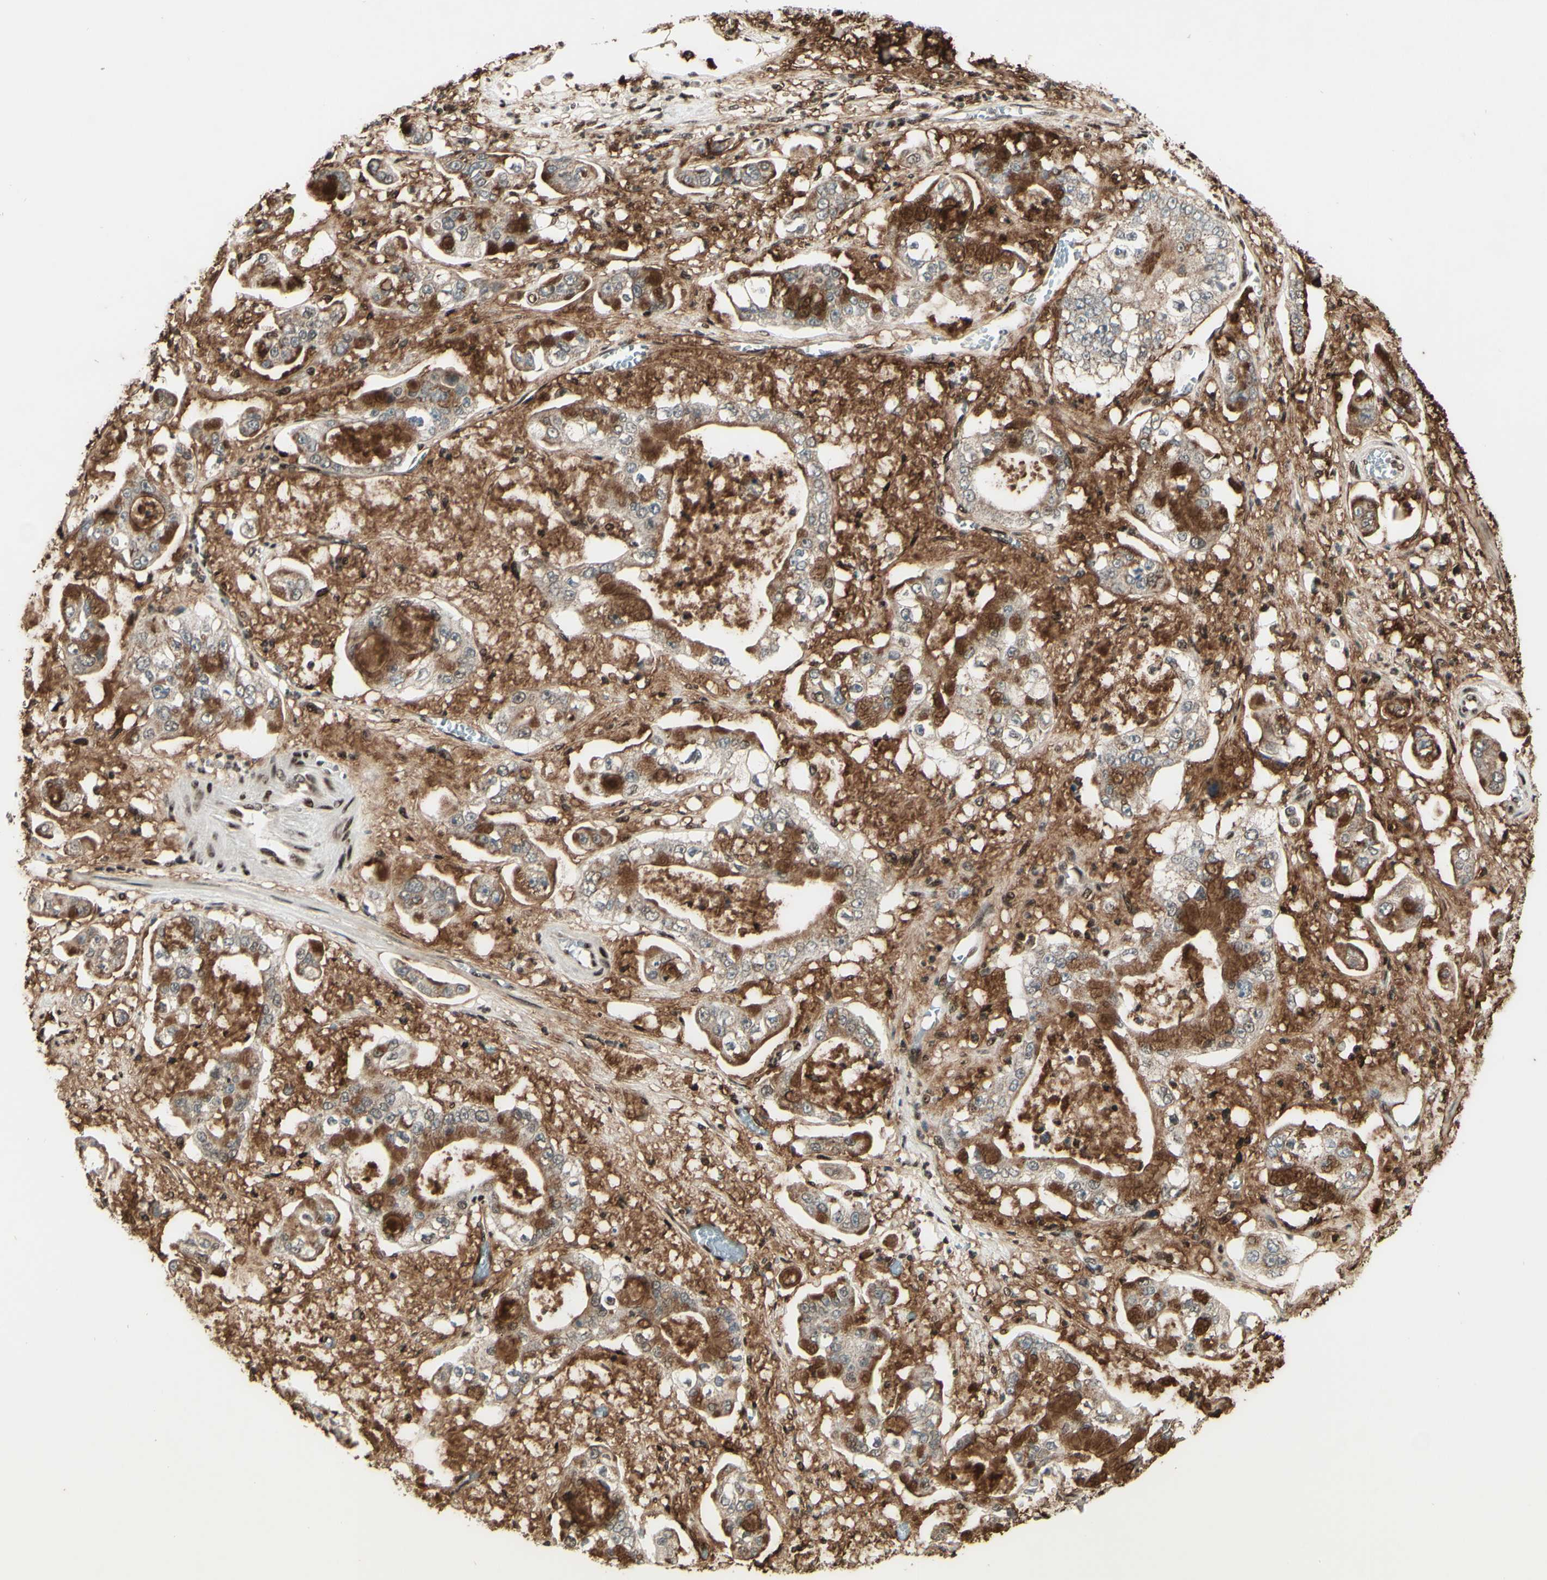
{"staining": {"intensity": "weak", "quantity": "25%-75%", "location": "cytoplasmic/membranous"}, "tissue": "stomach cancer", "cell_type": "Tumor cells", "image_type": "cancer", "snomed": [{"axis": "morphology", "description": "Adenocarcinoma, NOS"}, {"axis": "topography", "description": "Stomach"}], "caption": "A histopathology image of human stomach cancer stained for a protein demonstrates weak cytoplasmic/membranous brown staining in tumor cells.", "gene": "NR3C1", "patient": {"sex": "male", "age": 76}}